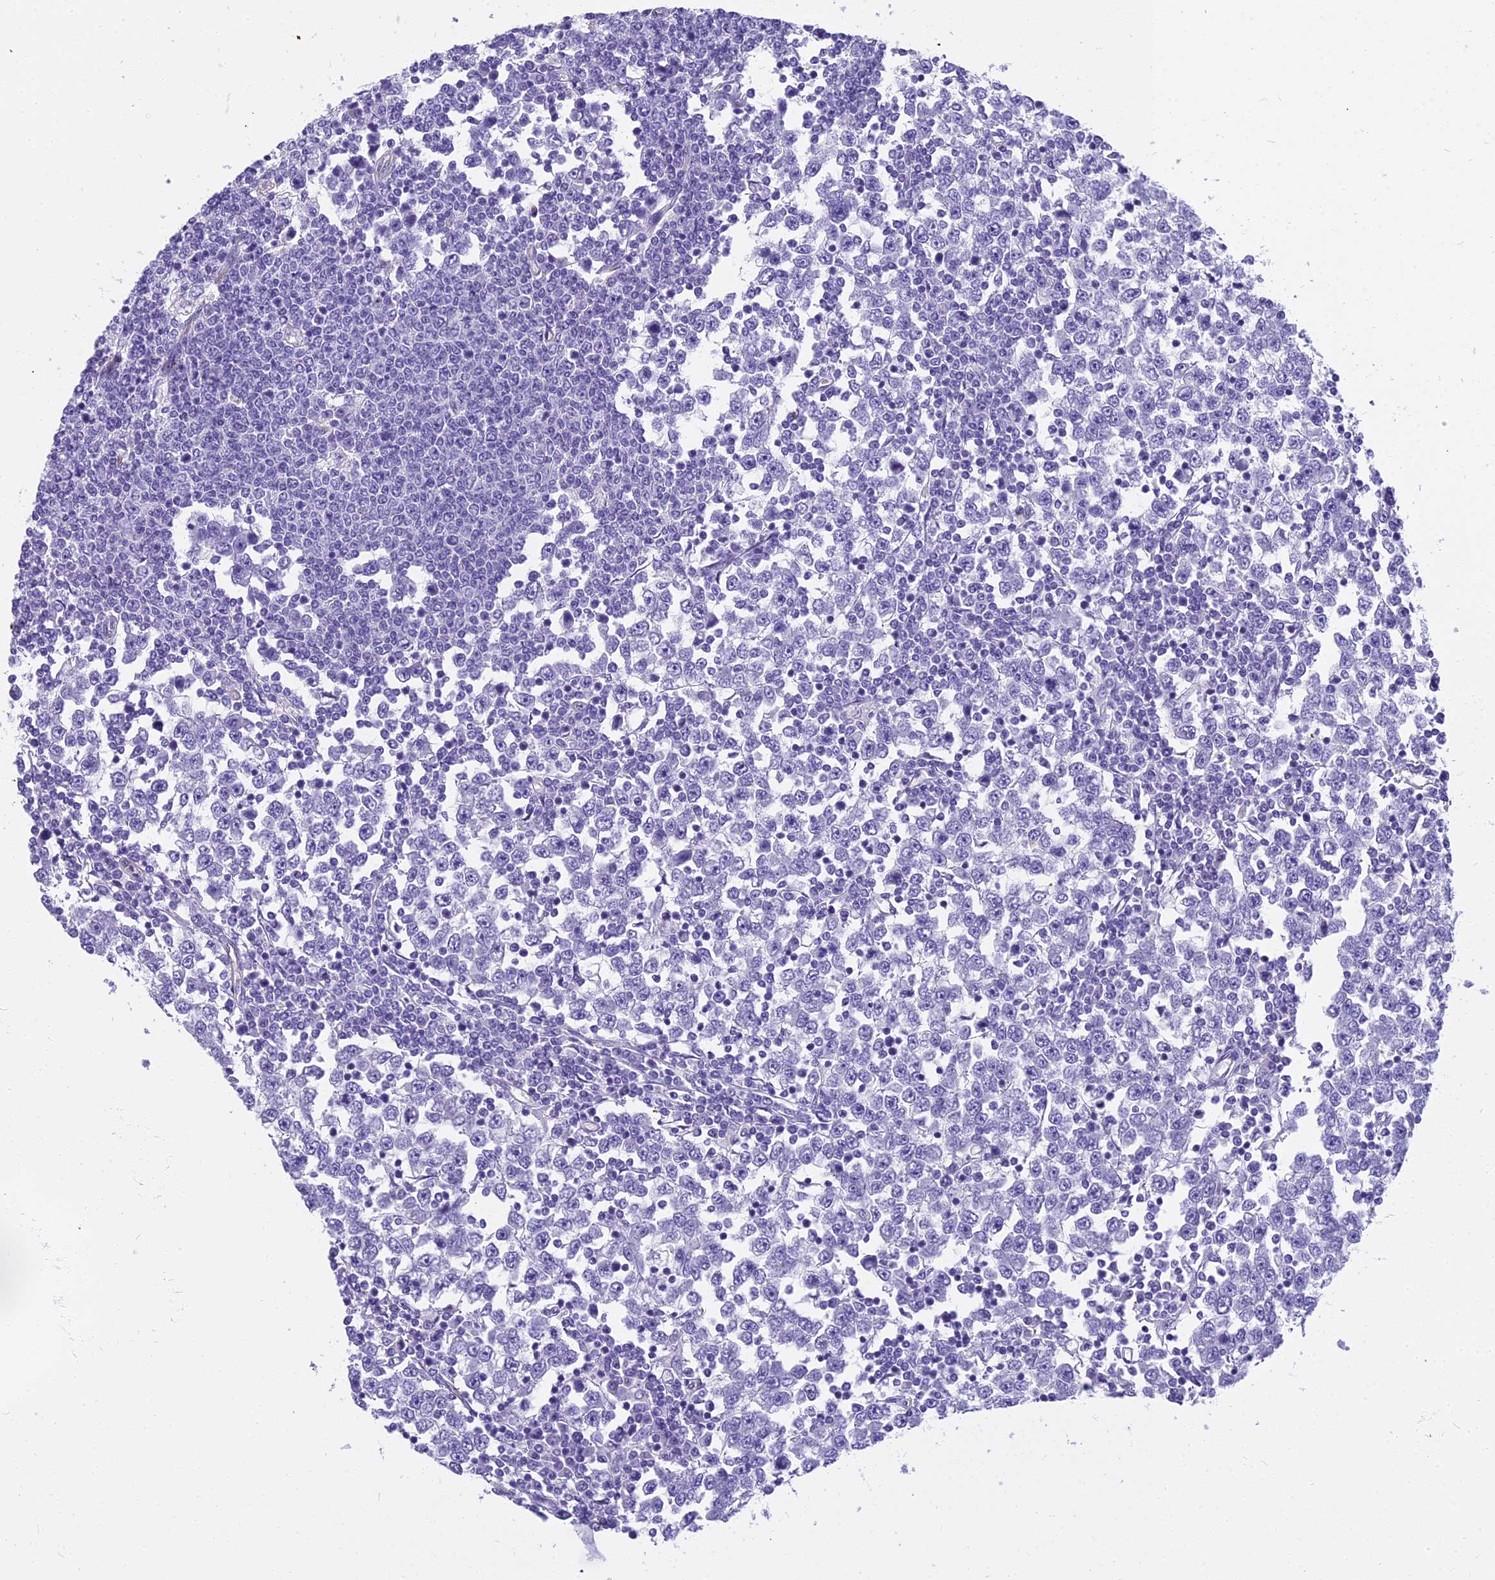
{"staining": {"intensity": "negative", "quantity": "none", "location": "none"}, "tissue": "testis cancer", "cell_type": "Tumor cells", "image_type": "cancer", "snomed": [{"axis": "morphology", "description": "Seminoma, NOS"}, {"axis": "topography", "description": "Testis"}], "caption": "Human testis cancer (seminoma) stained for a protein using IHC demonstrates no expression in tumor cells.", "gene": "NINJ1", "patient": {"sex": "male", "age": 65}}